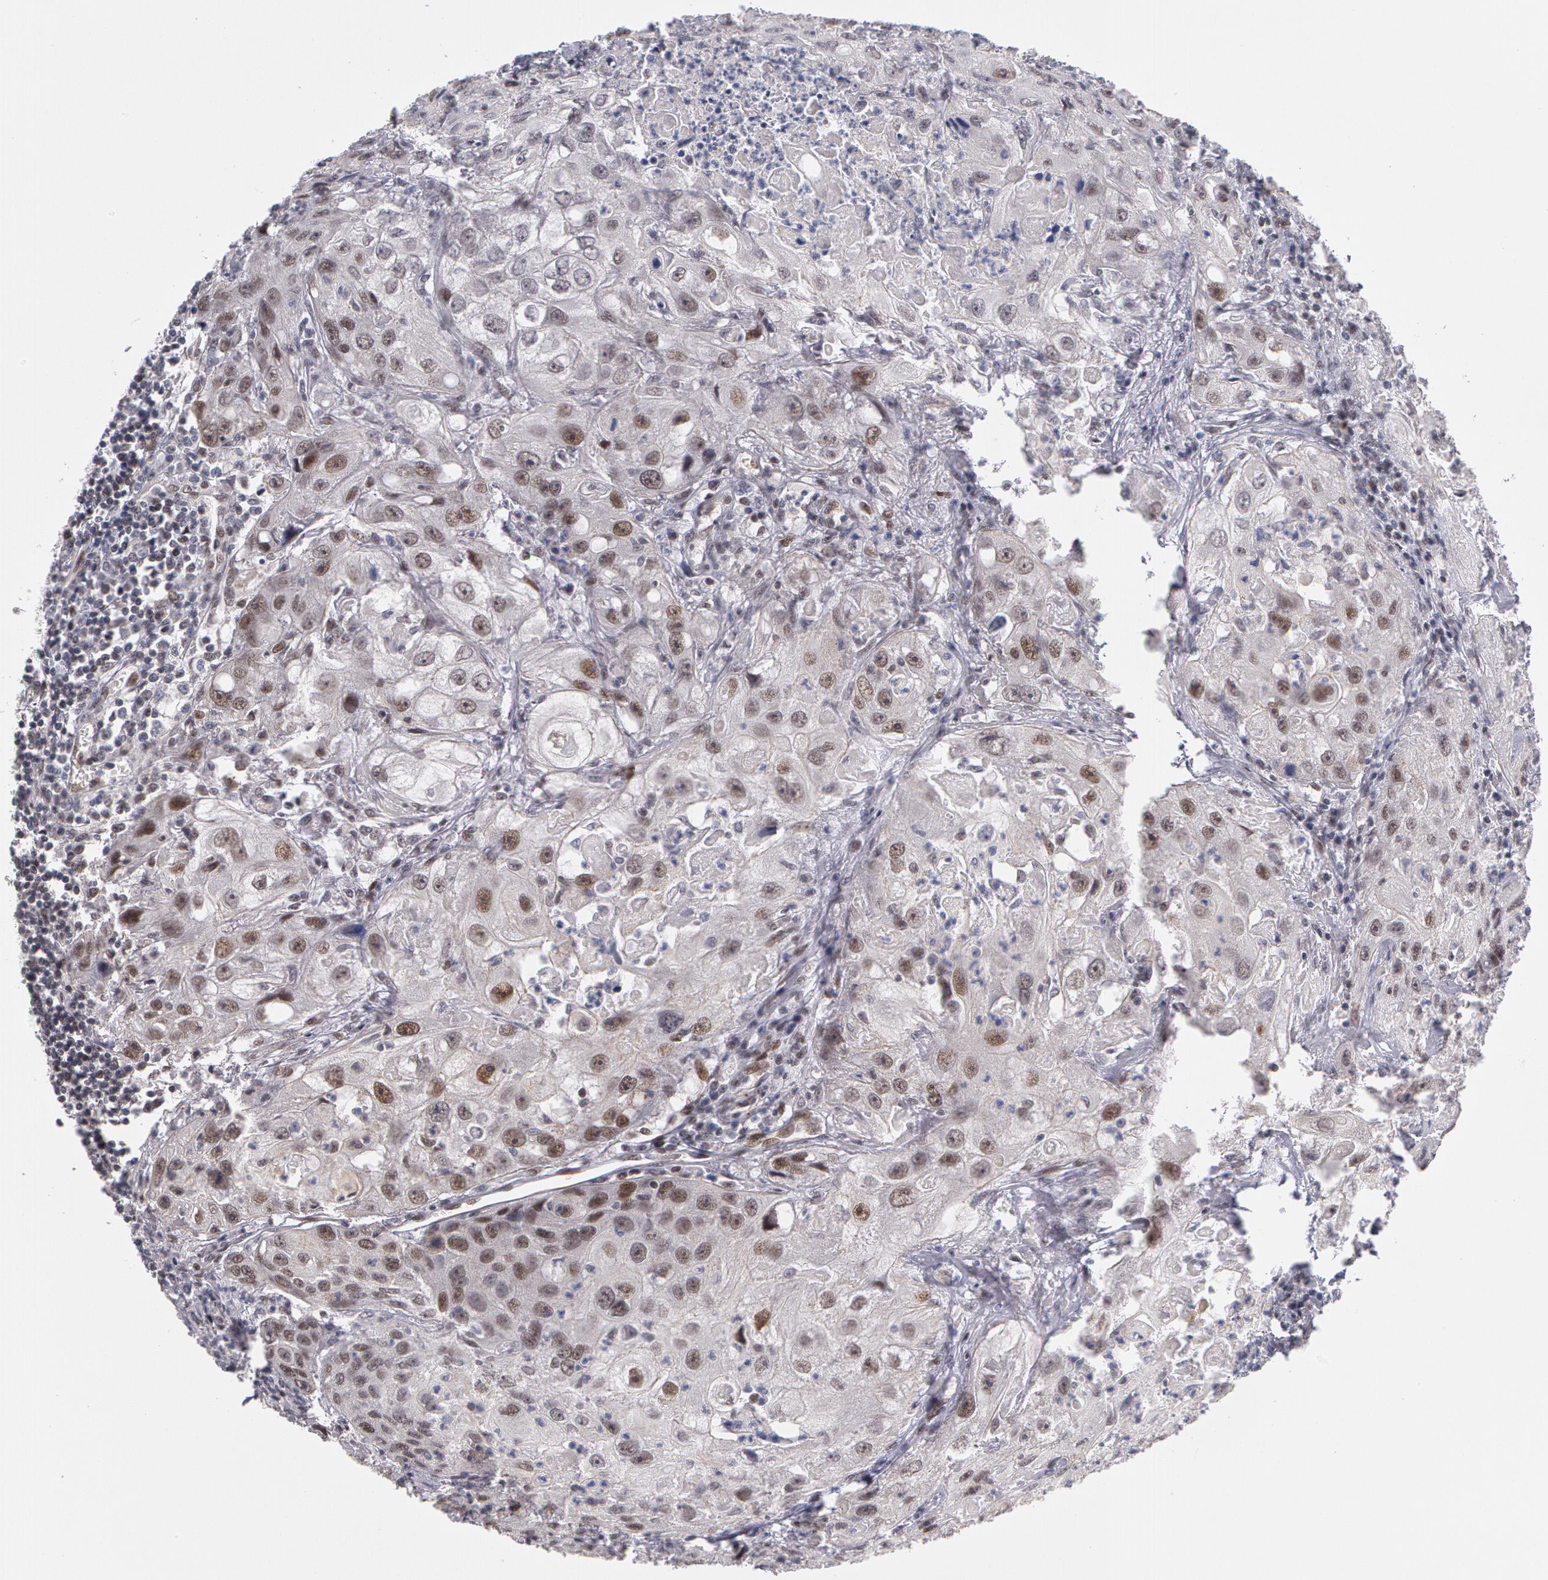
{"staining": {"intensity": "weak", "quantity": "25%-75%", "location": "nuclear"}, "tissue": "head and neck cancer", "cell_type": "Tumor cells", "image_type": "cancer", "snomed": [{"axis": "morphology", "description": "Squamous cell carcinoma, NOS"}, {"axis": "topography", "description": "Head-Neck"}], "caption": "Protein expression by IHC demonstrates weak nuclear staining in about 25%-75% of tumor cells in head and neck cancer.", "gene": "PRICKLE1", "patient": {"sex": "male", "age": 64}}